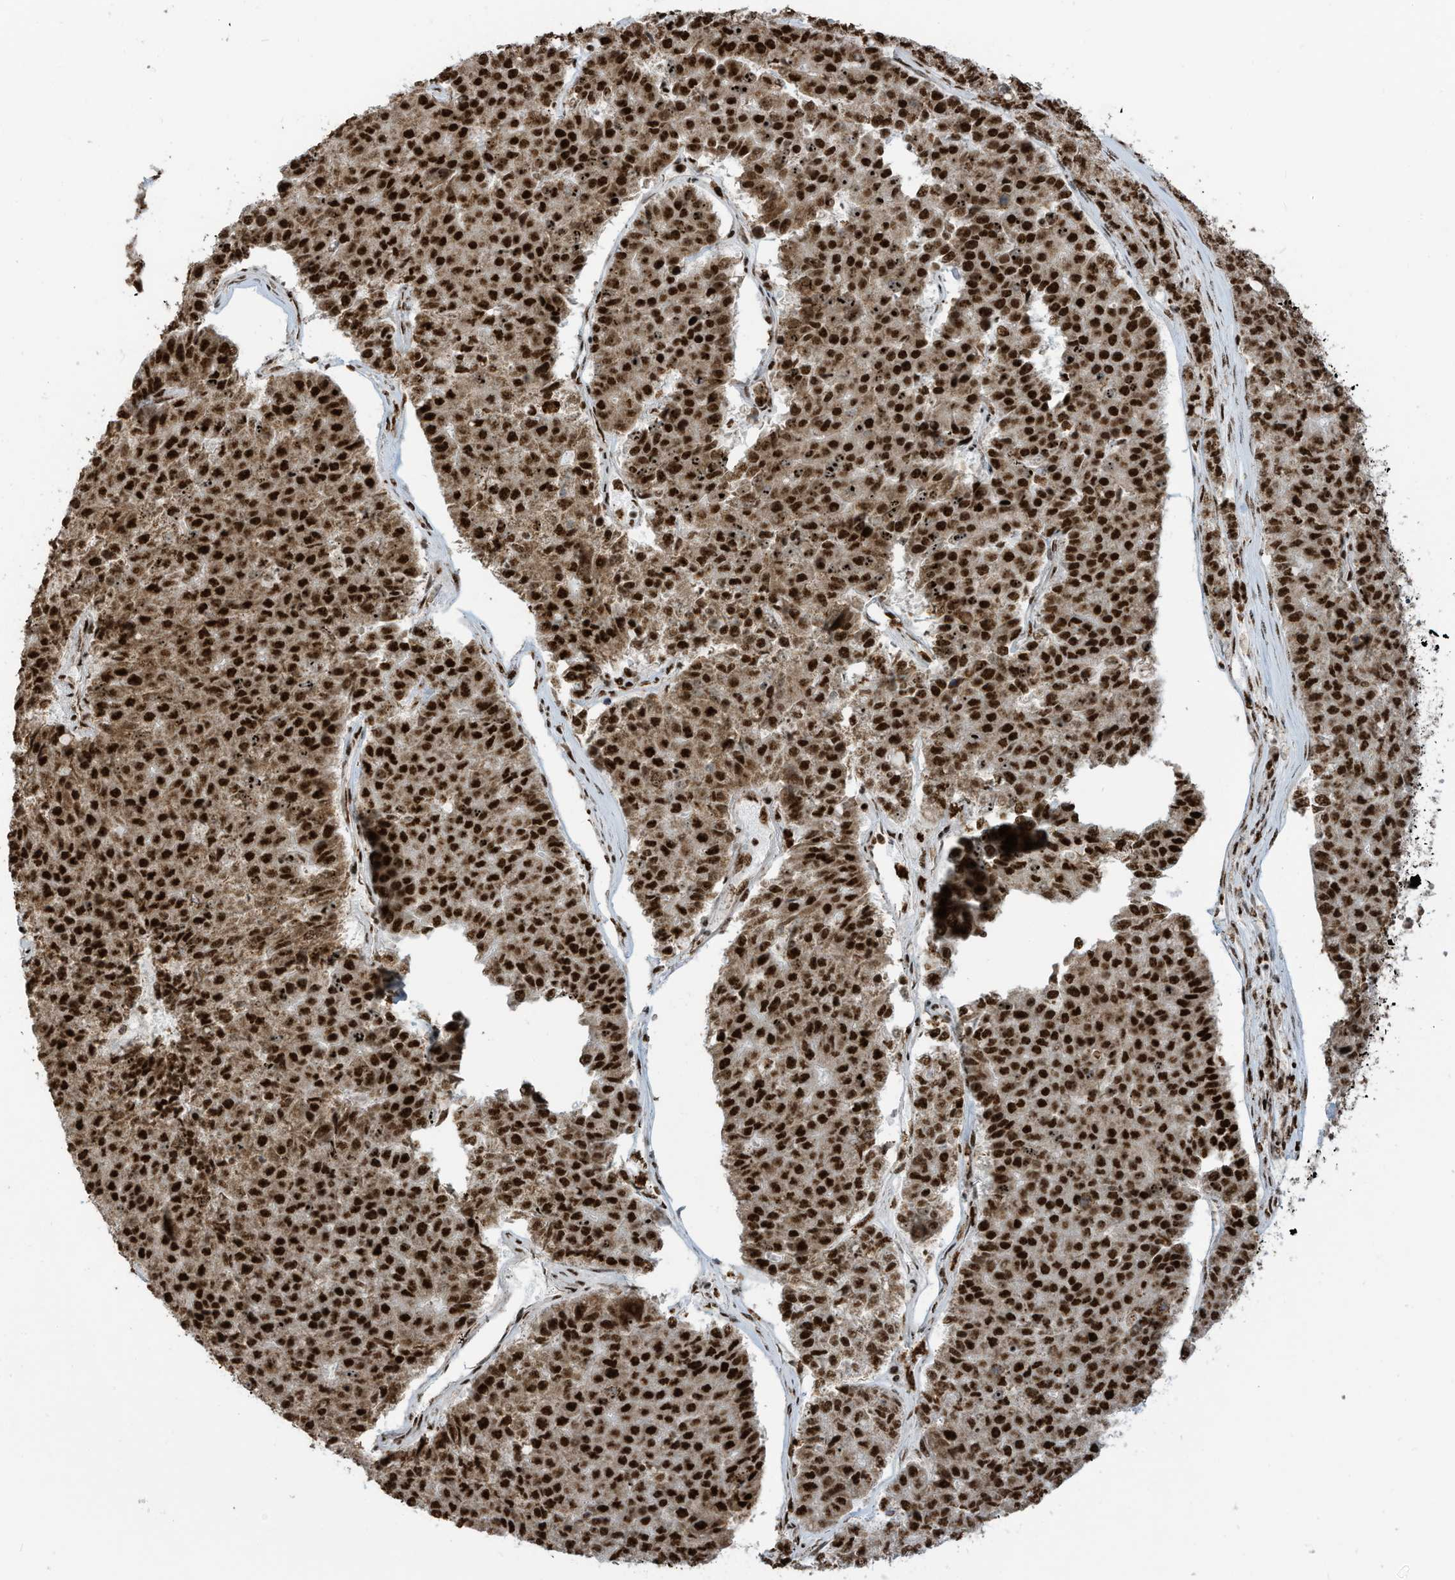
{"staining": {"intensity": "strong", "quantity": ">75%", "location": "nuclear"}, "tissue": "pancreatic cancer", "cell_type": "Tumor cells", "image_type": "cancer", "snomed": [{"axis": "morphology", "description": "Adenocarcinoma, NOS"}, {"axis": "topography", "description": "Pancreas"}], "caption": "A high-resolution photomicrograph shows immunohistochemistry staining of adenocarcinoma (pancreatic), which shows strong nuclear positivity in approximately >75% of tumor cells.", "gene": "LBH", "patient": {"sex": "male", "age": 50}}